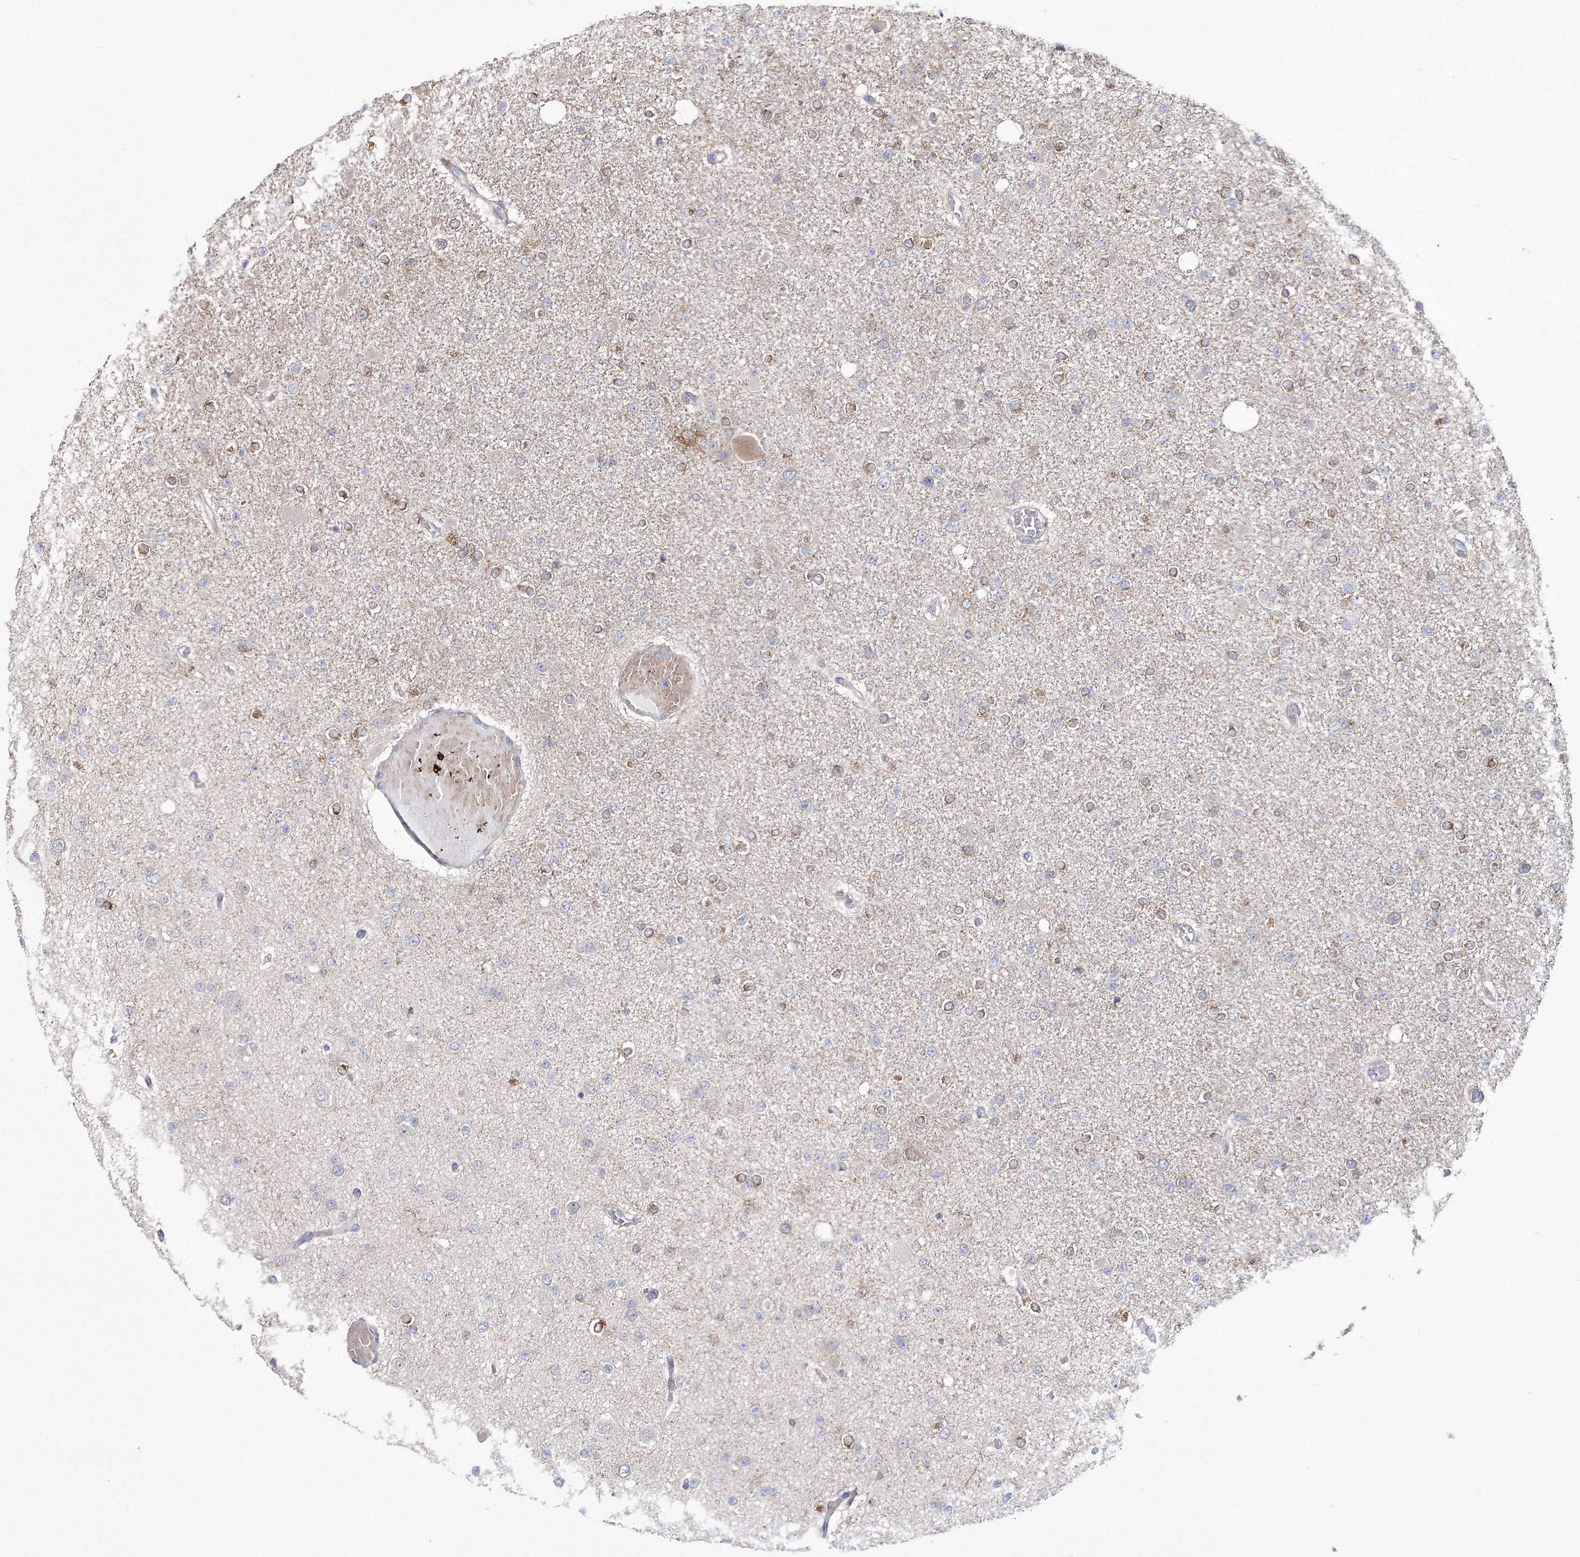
{"staining": {"intensity": "negative", "quantity": "none", "location": "none"}, "tissue": "glioma", "cell_type": "Tumor cells", "image_type": "cancer", "snomed": [{"axis": "morphology", "description": "Glioma, malignant, Low grade"}, {"axis": "topography", "description": "Brain"}], "caption": "Human malignant glioma (low-grade) stained for a protein using IHC shows no staining in tumor cells.", "gene": "RANBP3L", "patient": {"sex": "female", "age": 22}}